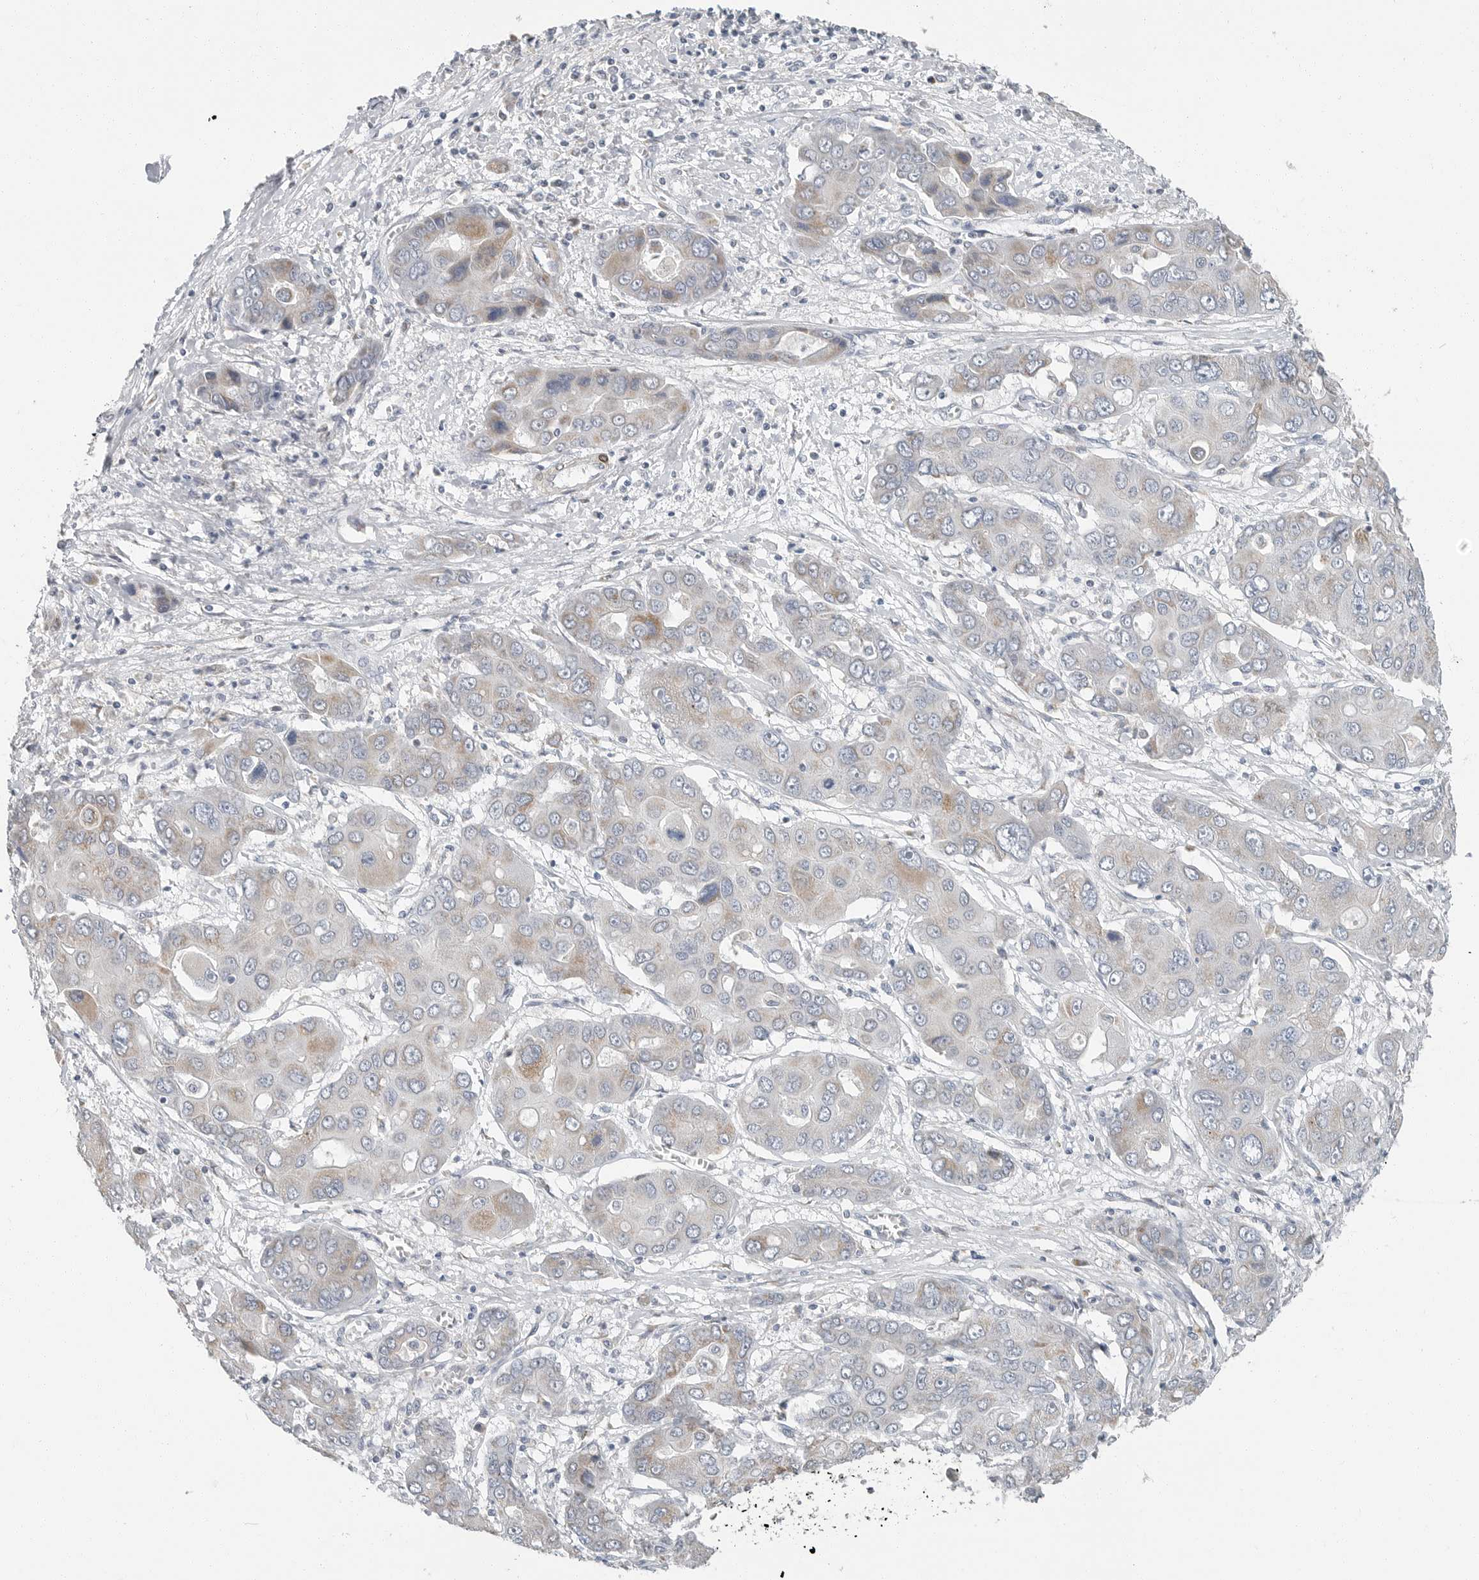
{"staining": {"intensity": "weak", "quantity": "<25%", "location": "cytoplasmic/membranous"}, "tissue": "liver cancer", "cell_type": "Tumor cells", "image_type": "cancer", "snomed": [{"axis": "morphology", "description": "Cholangiocarcinoma"}, {"axis": "topography", "description": "Liver"}], "caption": "High power microscopy photomicrograph of an IHC histopathology image of cholangiocarcinoma (liver), revealing no significant positivity in tumor cells. (DAB IHC visualized using brightfield microscopy, high magnification).", "gene": "PLN", "patient": {"sex": "male", "age": 67}}